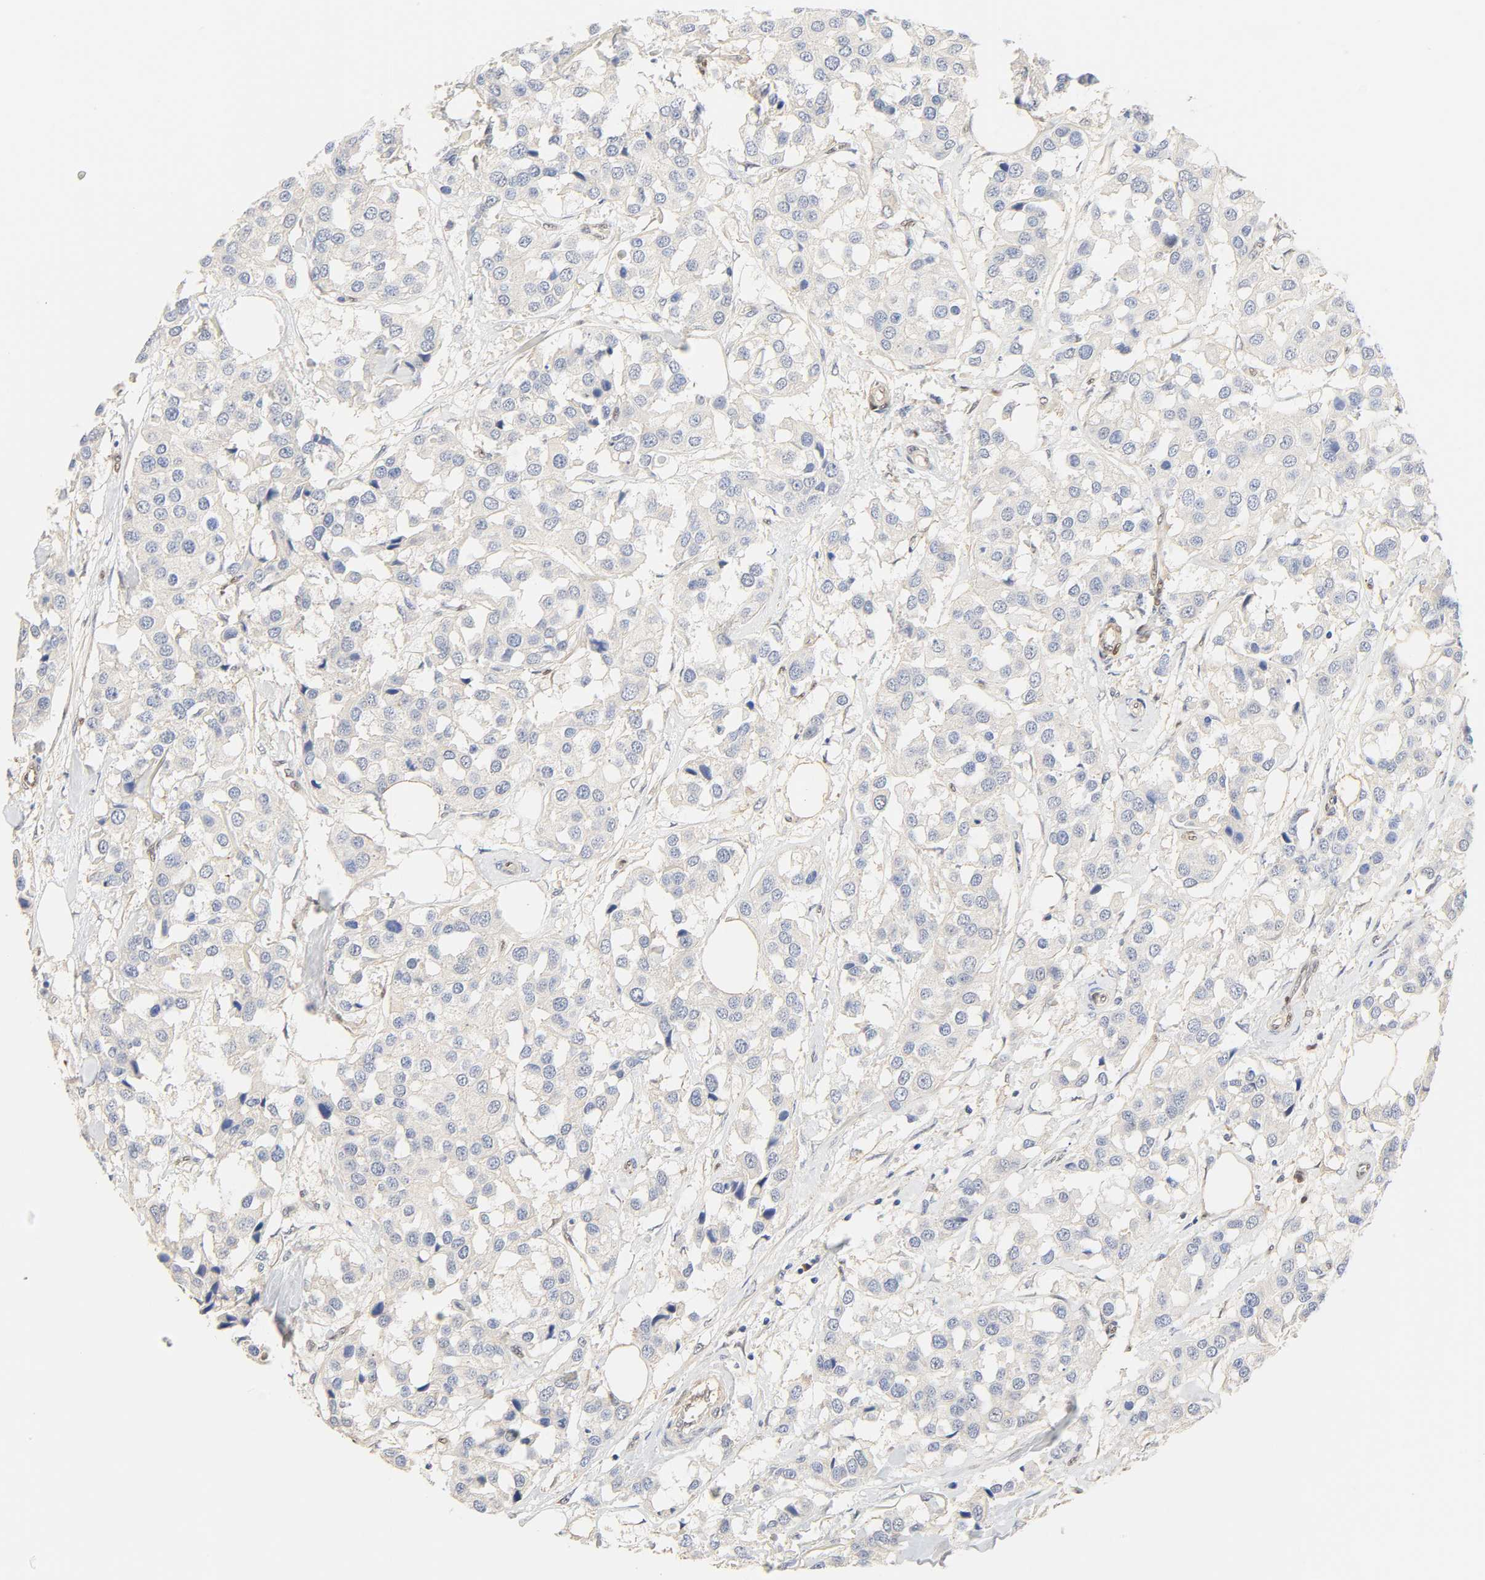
{"staining": {"intensity": "negative", "quantity": "none", "location": "none"}, "tissue": "breast cancer", "cell_type": "Tumor cells", "image_type": "cancer", "snomed": [{"axis": "morphology", "description": "Duct carcinoma"}, {"axis": "topography", "description": "Breast"}], "caption": "There is no significant staining in tumor cells of breast cancer (intraductal carcinoma). Nuclei are stained in blue.", "gene": "BORCS8-MEF2B", "patient": {"sex": "female", "age": 80}}